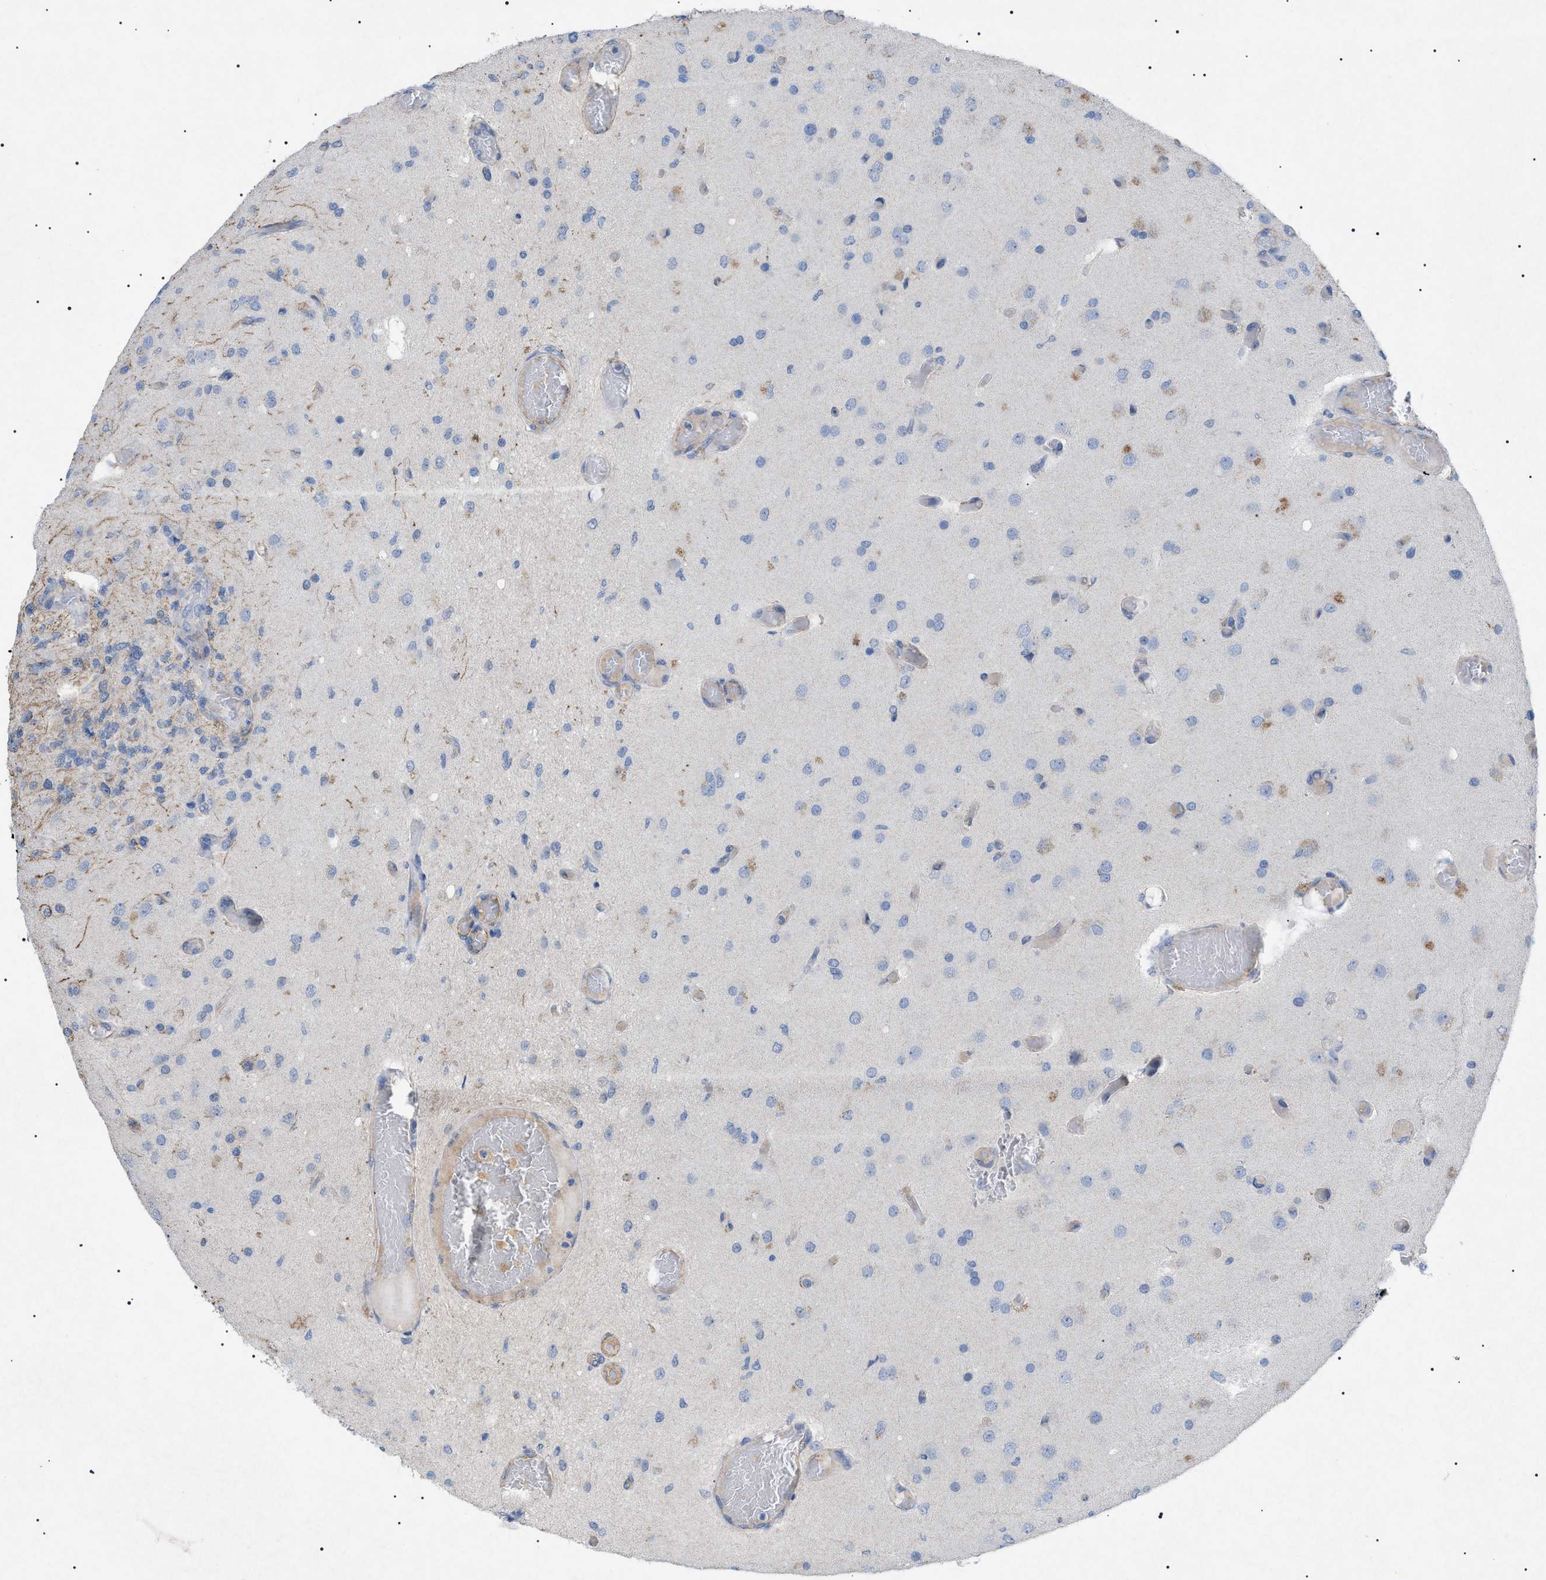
{"staining": {"intensity": "weak", "quantity": "<25%", "location": "cytoplasmic/membranous"}, "tissue": "glioma", "cell_type": "Tumor cells", "image_type": "cancer", "snomed": [{"axis": "morphology", "description": "Normal tissue, NOS"}, {"axis": "morphology", "description": "Glioma, malignant, High grade"}, {"axis": "topography", "description": "Cerebral cortex"}], "caption": "IHC image of human malignant glioma (high-grade) stained for a protein (brown), which displays no expression in tumor cells.", "gene": "ADAMTS1", "patient": {"sex": "male", "age": 77}}